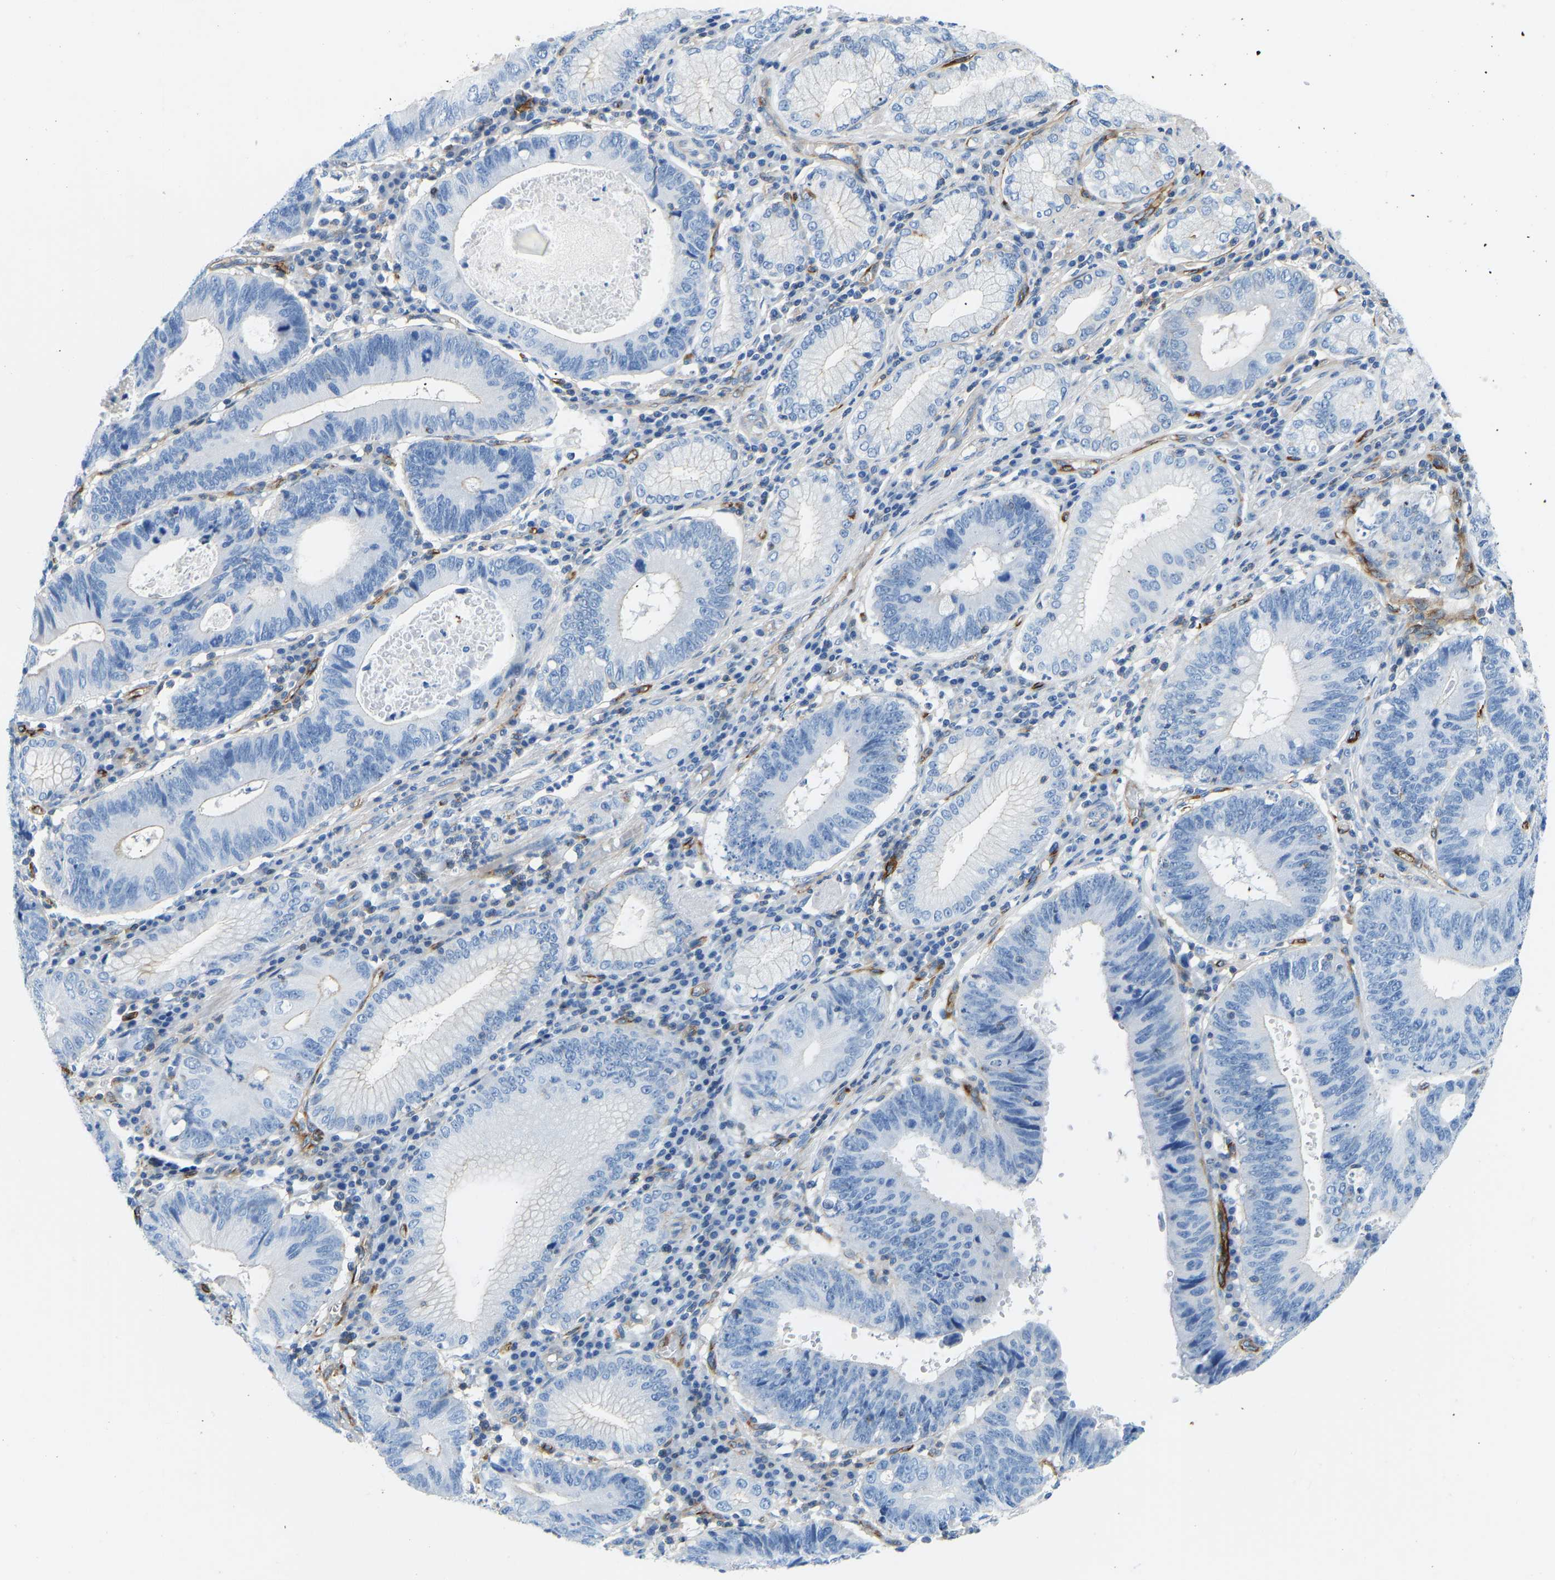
{"staining": {"intensity": "negative", "quantity": "none", "location": "none"}, "tissue": "stomach cancer", "cell_type": "Tumor cells", "image_type": "cancer", "snomed": [{"axis": "morphology", "description": "Adenocarcinoma, NOS"}, {"axis": "topography", "description": "Stomach"}], "caption": "Stomach cancer (adenocarcinoma) was stained to show a protein in brown. There is no significant expression in tumor cells.", "gene": "COL15A1", "patient": {"sex": "male", "age": 59}}